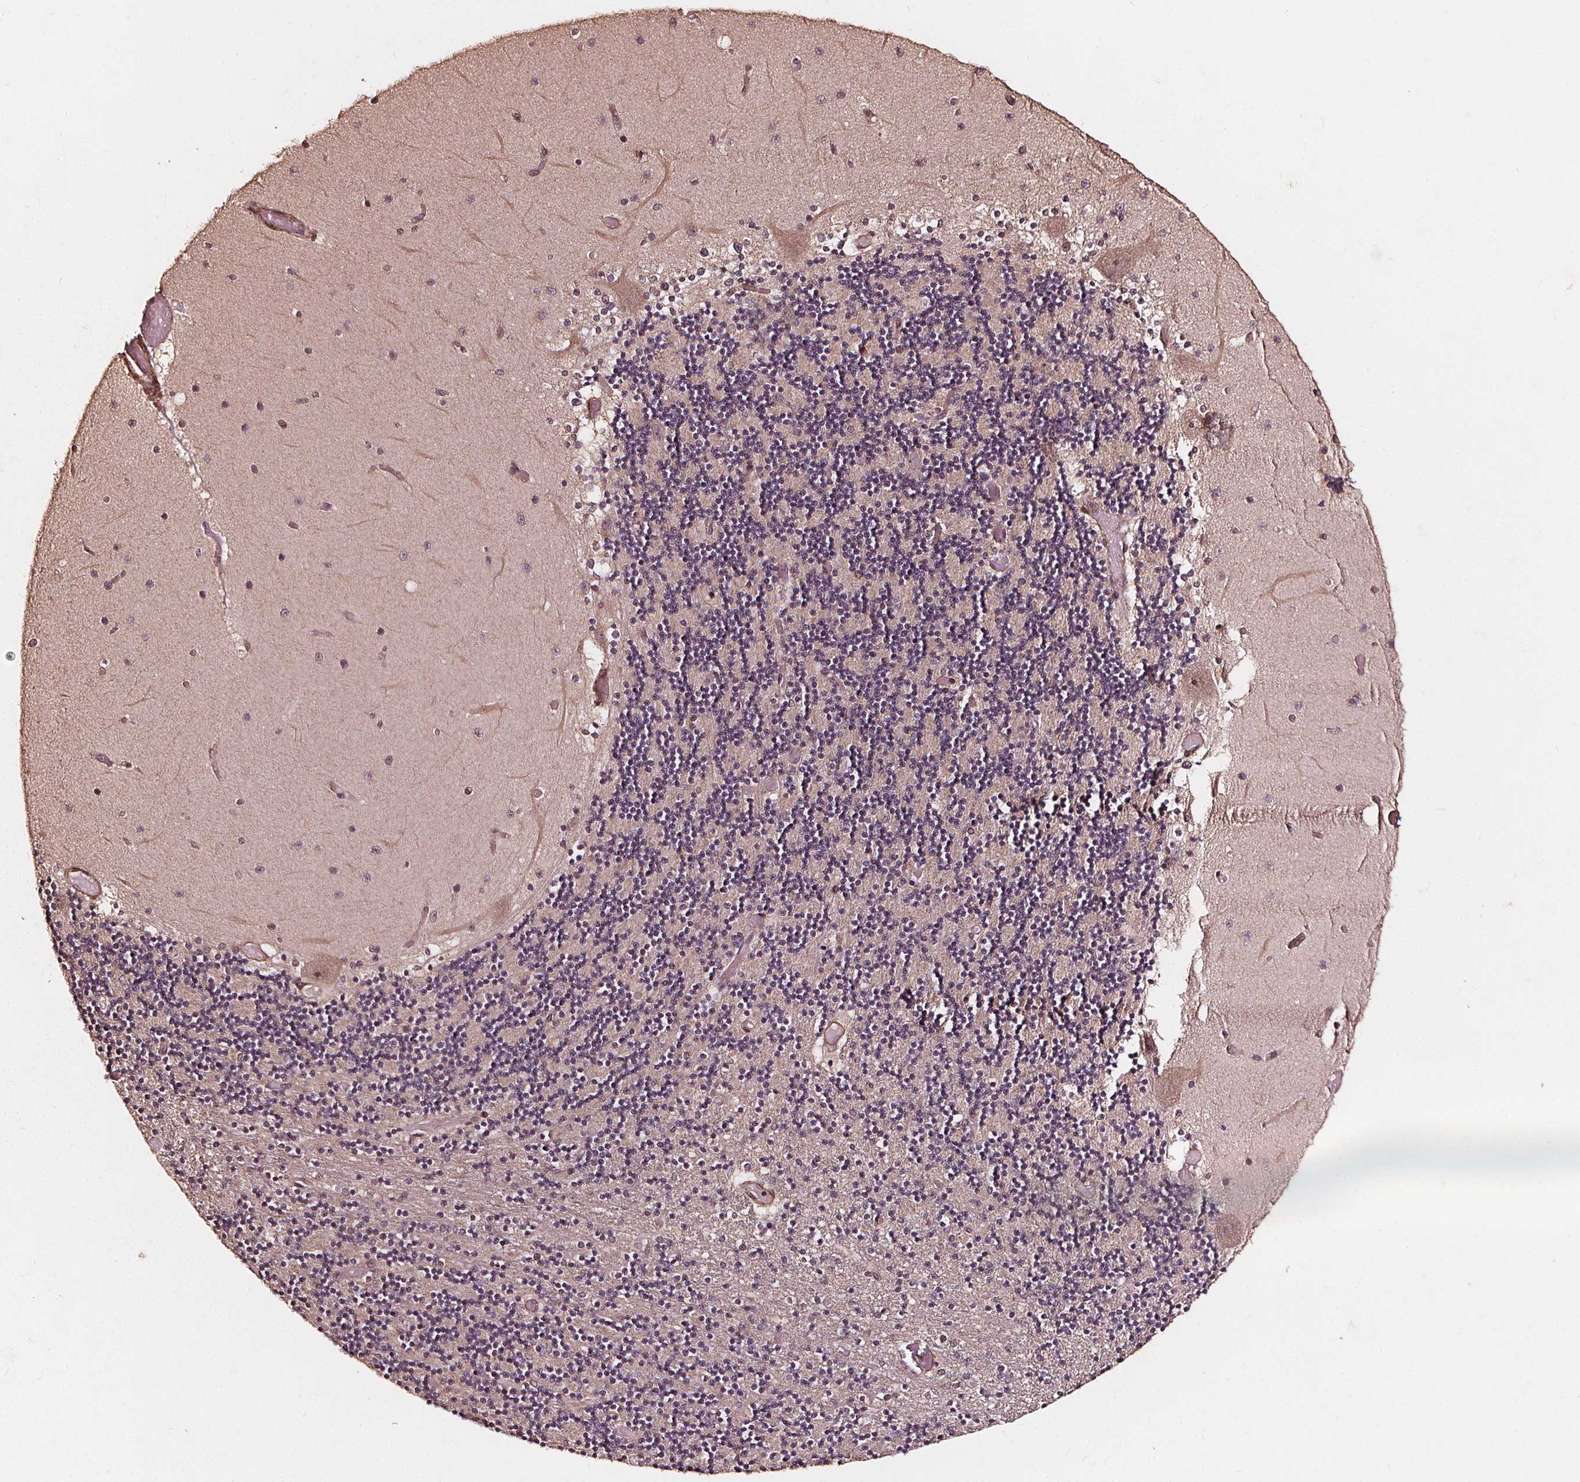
{"staining": {"intensity": "negative", "quantity": "none", "location": "none"}, "tissue": "cerebellum", "cell_type": "Cells in granular layer", "image_type": "normal", "snomed": [{"axis": "morphology", "description": "Normal tissue, NOS"}, {"axis": "topography", "description": "Cerebellum"}], "caption": "DAB immunohistochemical staining of unremarkable human cerebellum displays no significant staining in cells in granular layer. (Brightfield microscopy of DAB (3,3'-diaminobenzidine) IHC at high magnification).", "gene": "EXOSC9", "patient": {"sex": "female", "age": 28}}